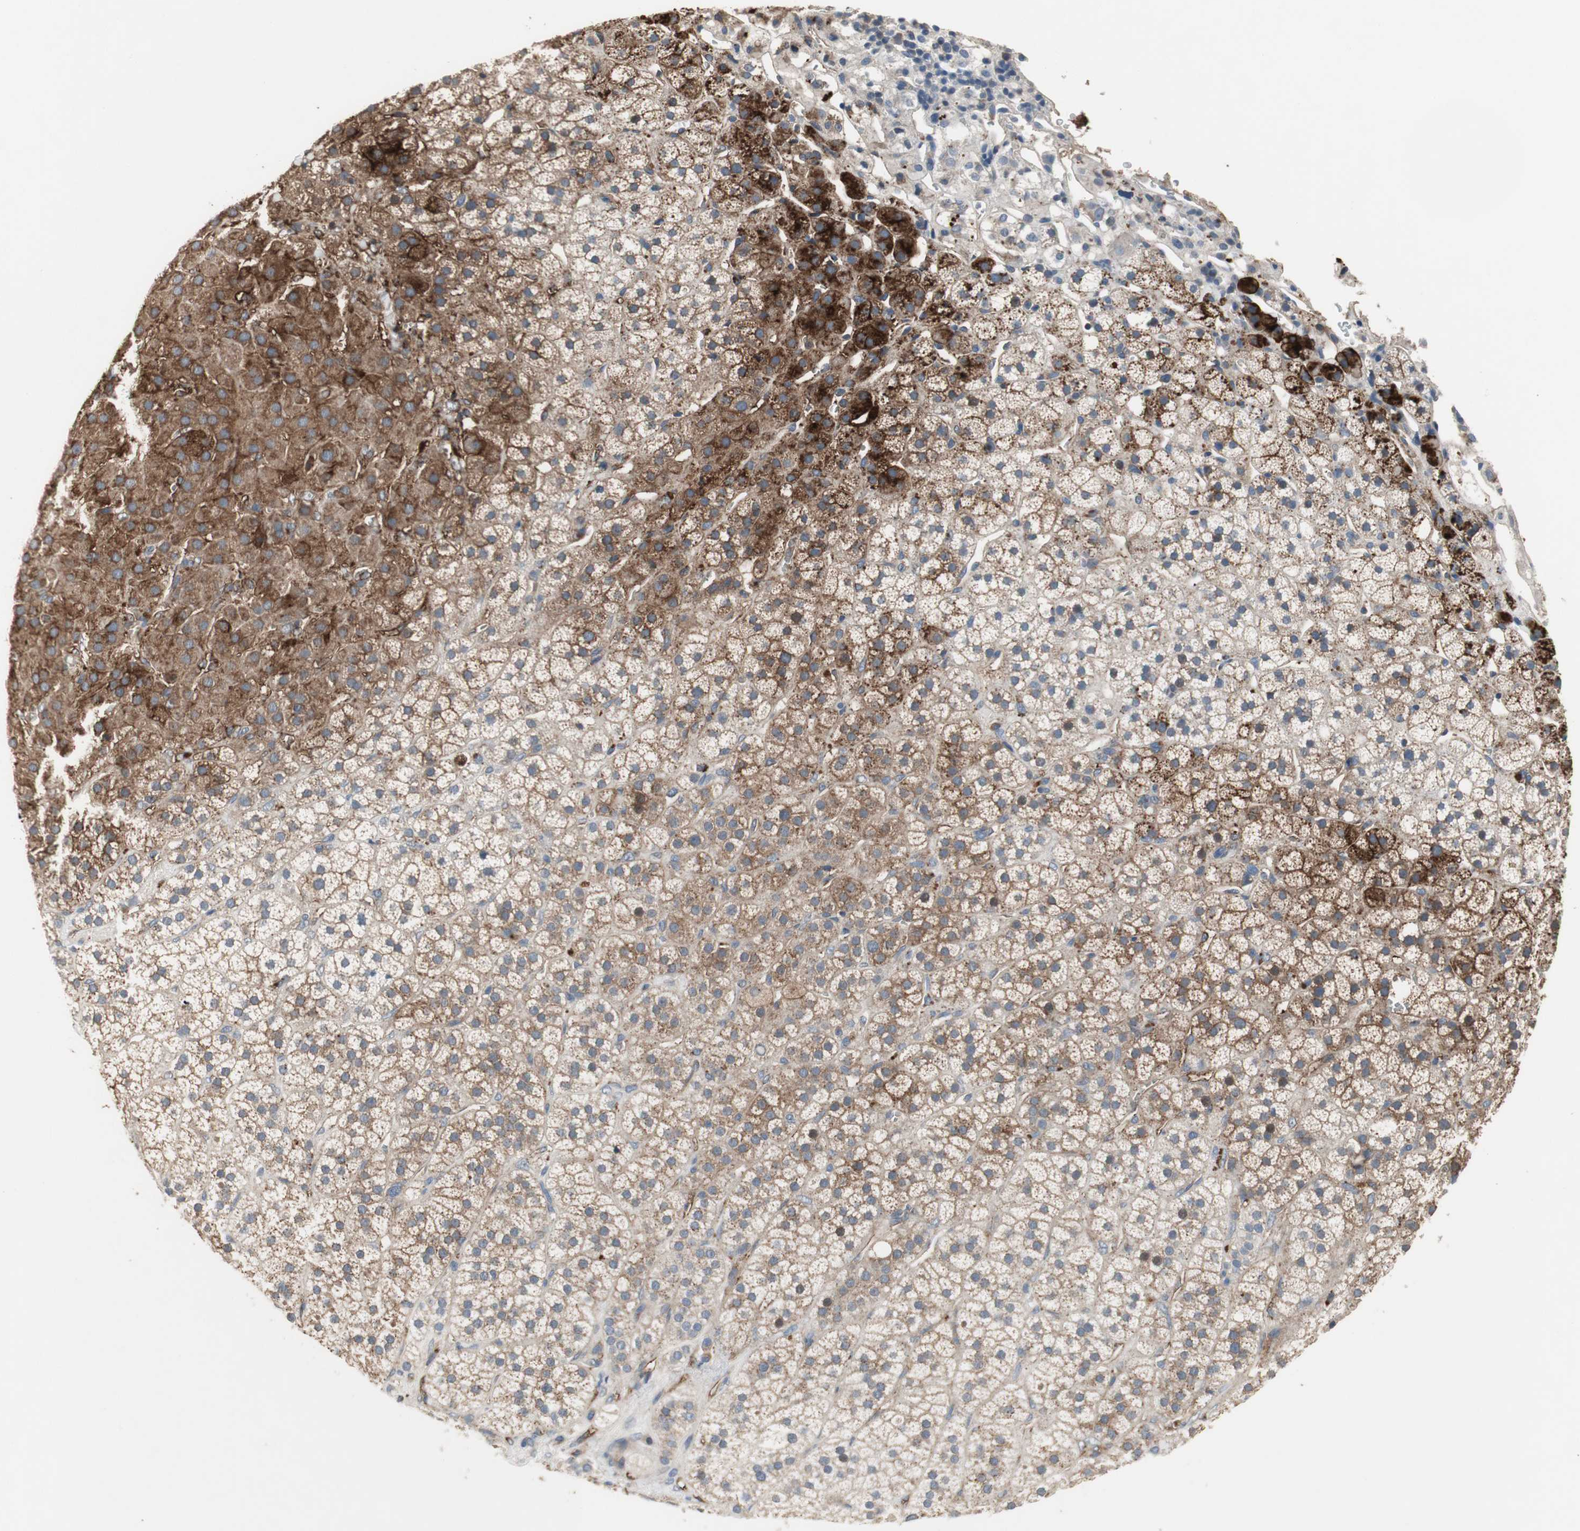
{"staining": {"intensity": "strong", "quantity": "25%-75%", "location": "cytoplasmic/membranous"}, "tissue": "adrenal gland", "cell_type": "Glandular cells", "image_type": "normal", "snomed": [{"axis": "morphology", "description": "Normal tissue, NOS"}, {"axis": "topography", "description": "Adrenal gland"}], "caption": "Immunohistochemical staining of benign adrenal gland displays high levels of strong cytoplasmic/membranous staining in approximately 25%-75% of glandular cells. Using DAB (3,3'-diaminobenzidine) (brown) and hematoxylin (blue) stains, captured at high magnification using brightfield microscopy.", "gene": "ALPL", "patient": {"sex": "male", "age": 56}}